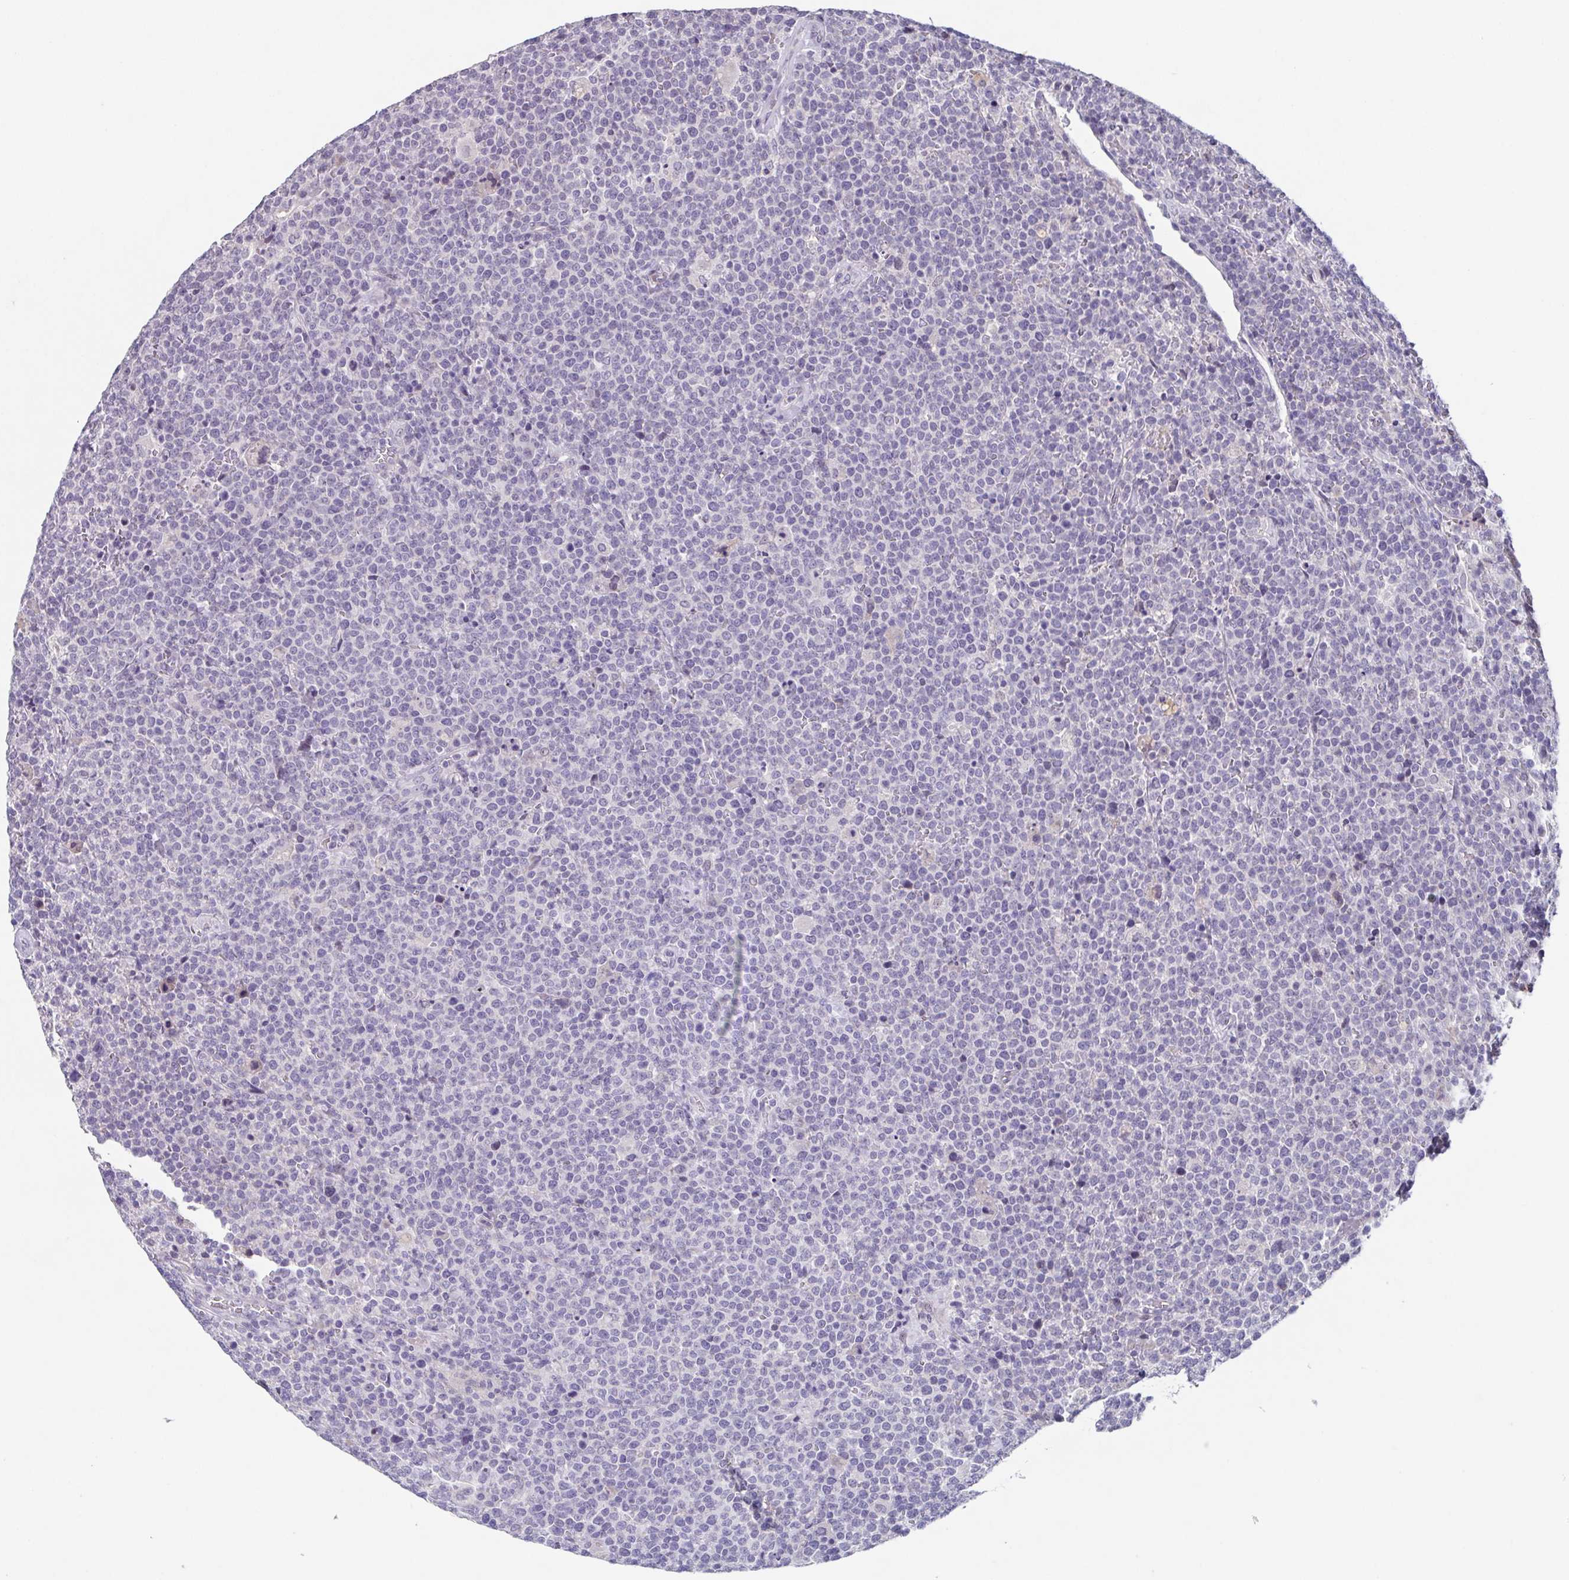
{"staining": {"intensity": "negative", "quantity": "none", "location": "none"}, "tissue": "lymphoma", "cell_type": "Tumor cells", "image_type": "cancer", "snomed": [{"axis": "morphology", "description": "Malignant lymphoma, non-Hodgkin's type, High grade"}, {"axis": "topography", "description": "Lymph node"}], "caption": "Immunohistochemistry of high-grade malignant lymphoma, non-Hodgkin's type demonstrates no staining in tumor cells.", "gene": "GHRL", "patient": {"sex": "male", "age": 61}}